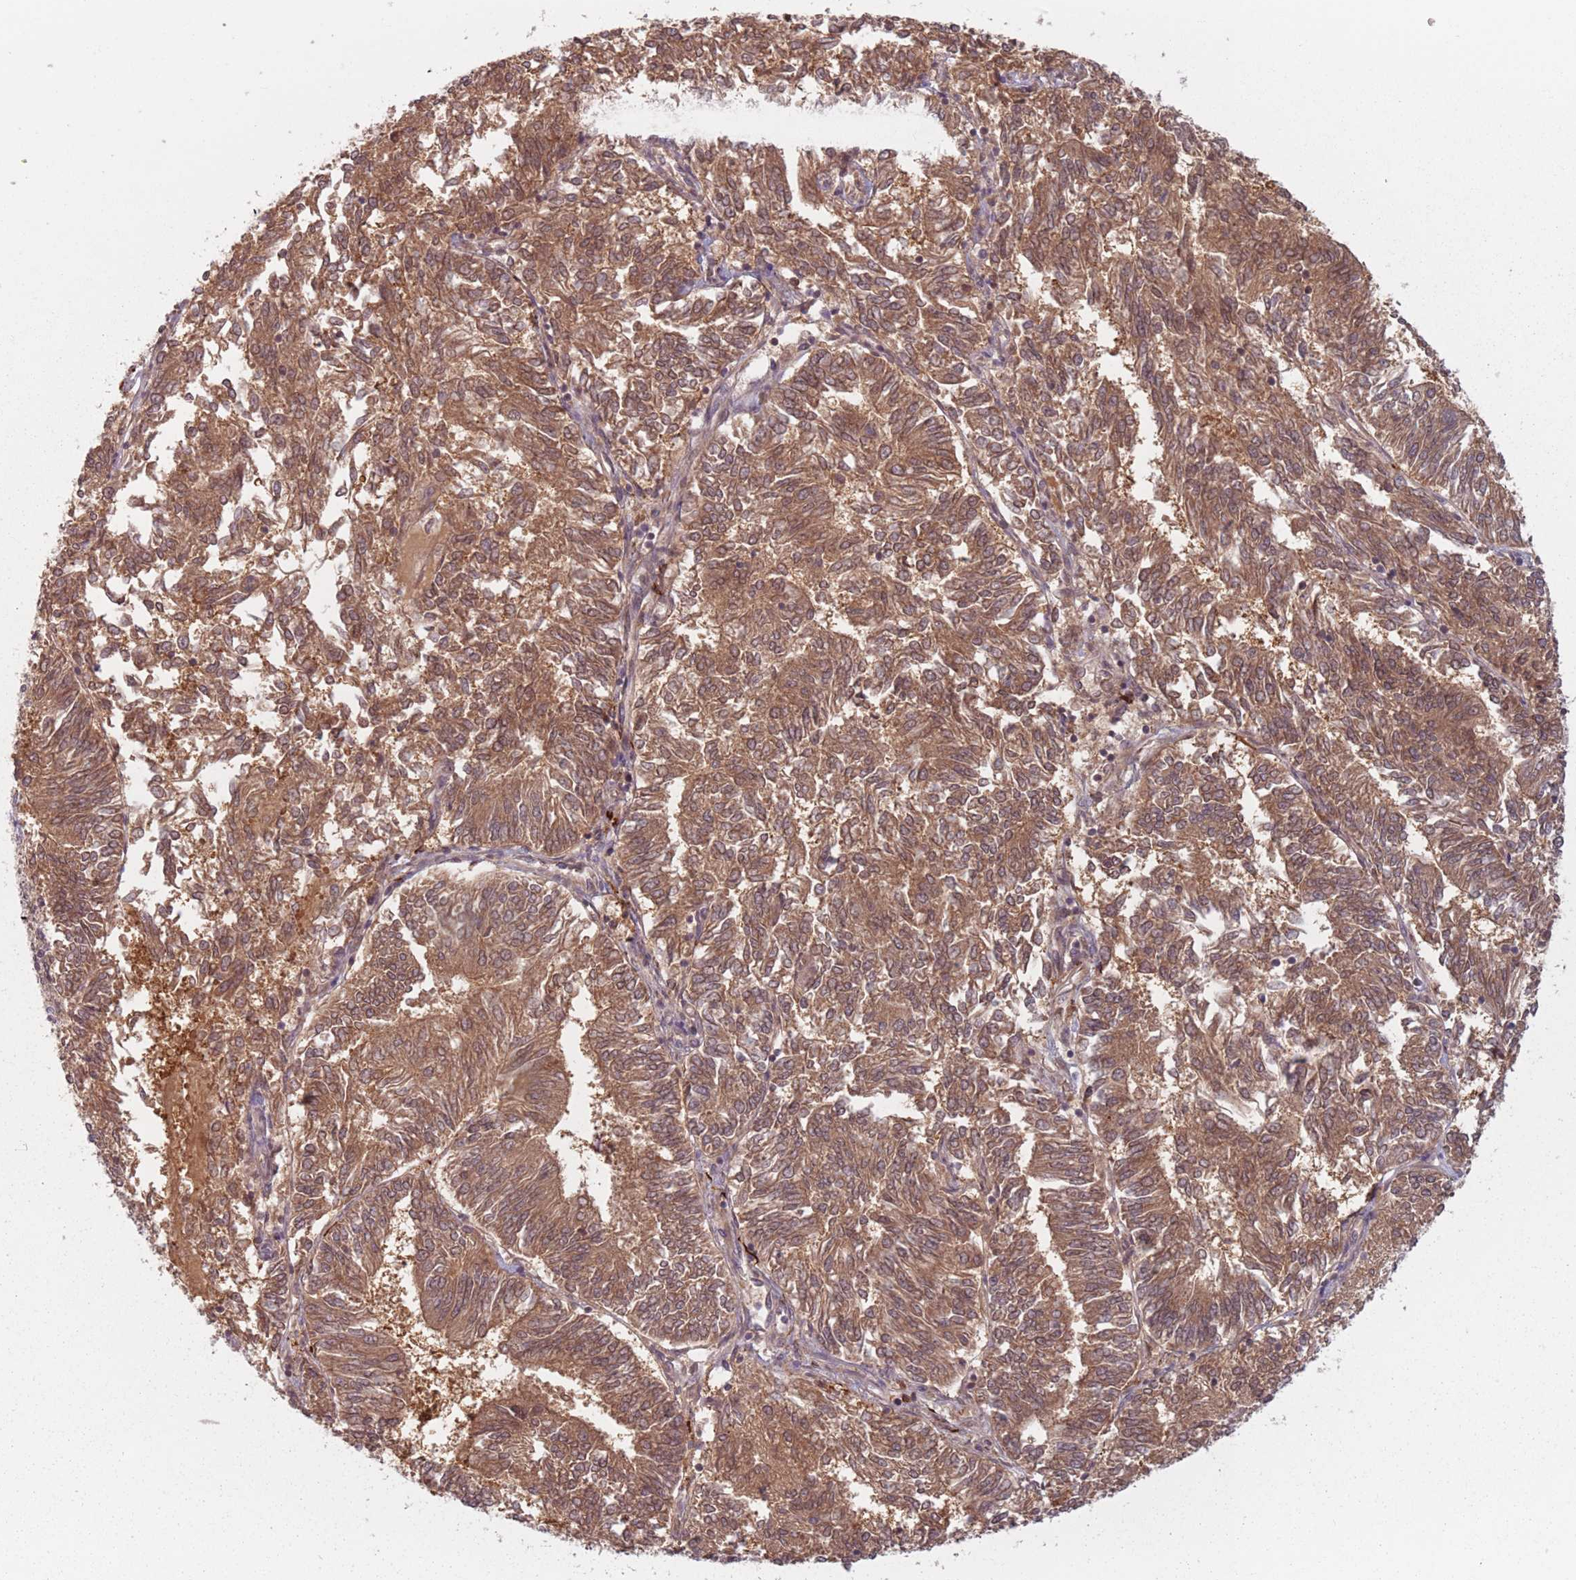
{"staining": {"intensity": "moderate", "quantity": ">75%", "location": "cytoplasmic/membranous,nuclear"}, "tissue": "endometrial cancer", "cell_type": "Tumor cells", "image_type": "cancer", "snomed": [{"axis": "morphology", "description": "Adenocarcinoma, NOS"}, {"axis": "topography", "description": "Endometrium"}], "caption": "Immunohistochemistry micrograph of neoplastic tissue: human endometrial cancer stained using IHC shows medium levels of moderate protein expression localized specifically in the cytoplasmic/membranous and nuclear of tumor cells, appearing as a cytoplasmic/membranous and nuclear brown color.", "gene": "NAXE", "patient": {"sex": "female", "age": 58}}